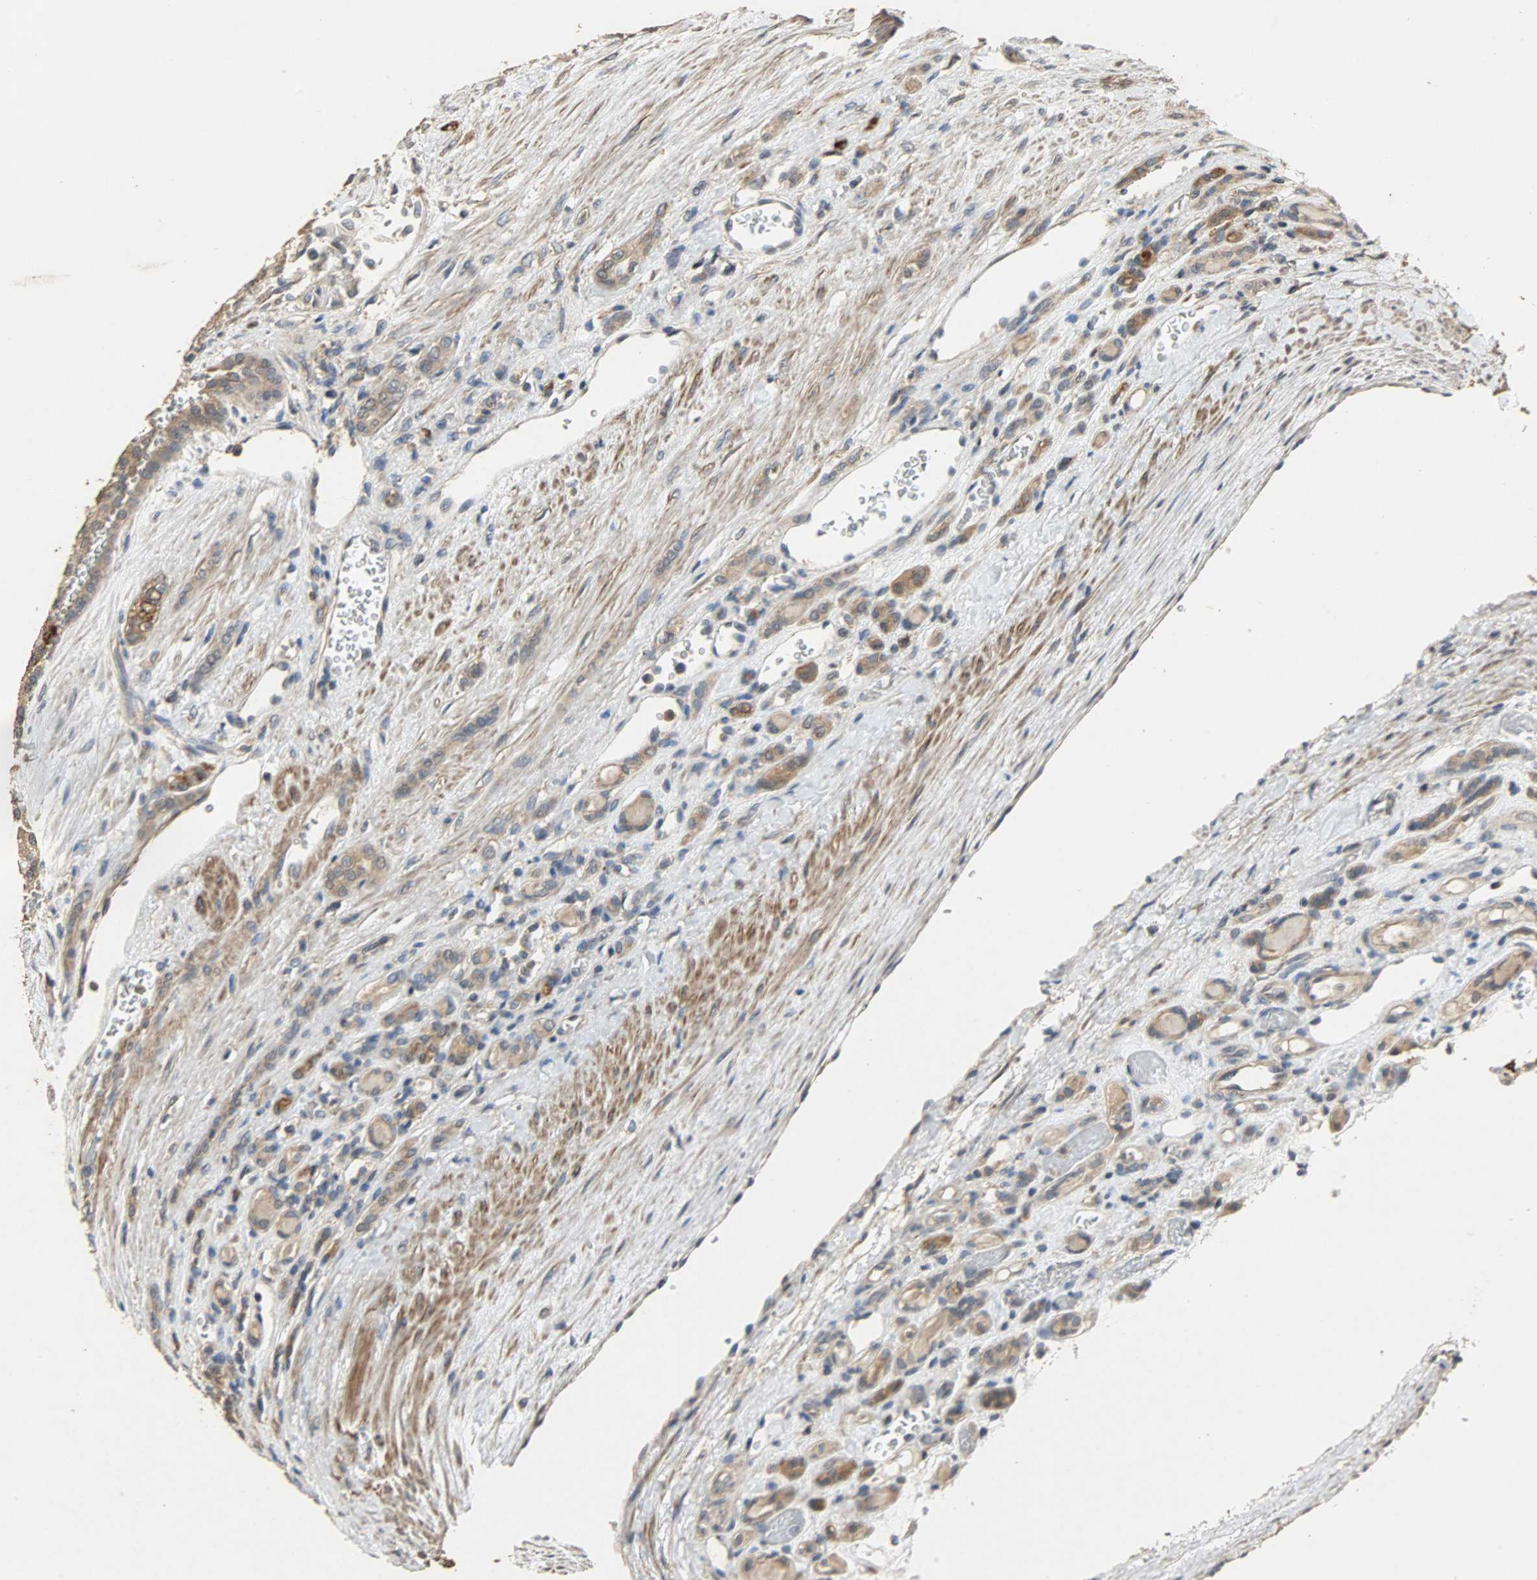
{"staining": {"intensity": "moderate", "quantity": ">75%", "location": "cytoplasmic/membranous"}, "tissue": "renal cancer", "cell_type": "Tumor cells", "image_type": "cancer", "snomed": [{"axis": "morphology", "description": "Adenocarcinoma, NOS"}, {"axis": "topography", "description": "Kidney"}], "caption": "Immunohistochemical staining of renal cancer (adenocarcinoma) shows moderate cytoplasmic/membranous protein staining in about >75% of tumor cells.", "gene": "CDKN2C", "patient": {"sex": "male", "age": 63}}